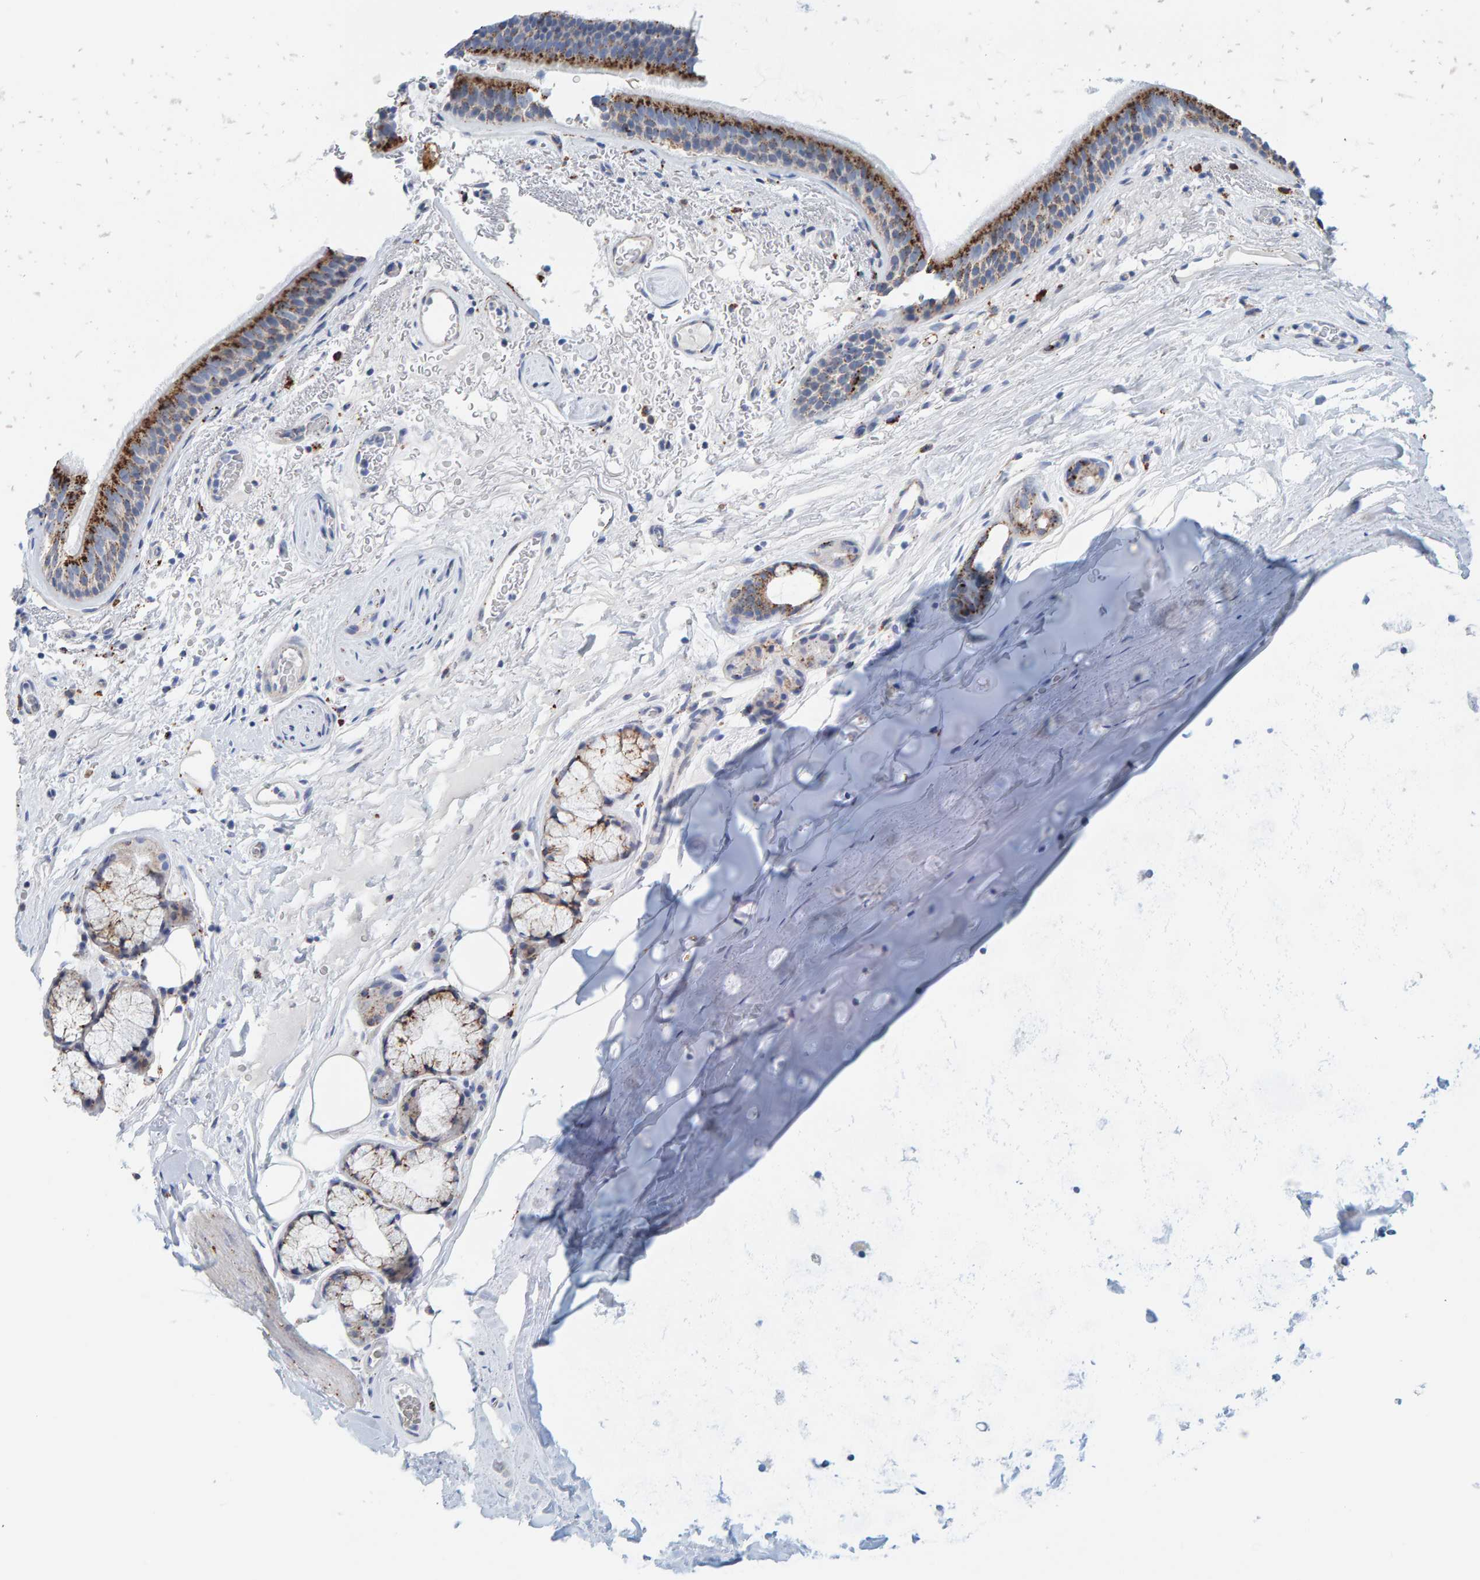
{"staining": {"intensity": "moderate", "quantity": ">75%", "location": "cytoplasmic/membranous"}, "tissue": "bronchus", "cell_type": "Respiratory epithelial cells", "image_type": "normal", "snomed": [{"axis": "morphology", "description": "Normal tissue, NOS"}, {"axis": "topography", "description": "Cartilage tissue"}], "caption": "A high-resolution histopathology image shows immunohistochemistry staining of unremarkable bronchus, which reveals moderate cytoplasmic/membranous expression in approximately >75% of respiratory epithelial cells.", "gene": "BIN3", "patient": {"sex": "female", "age": 63}}